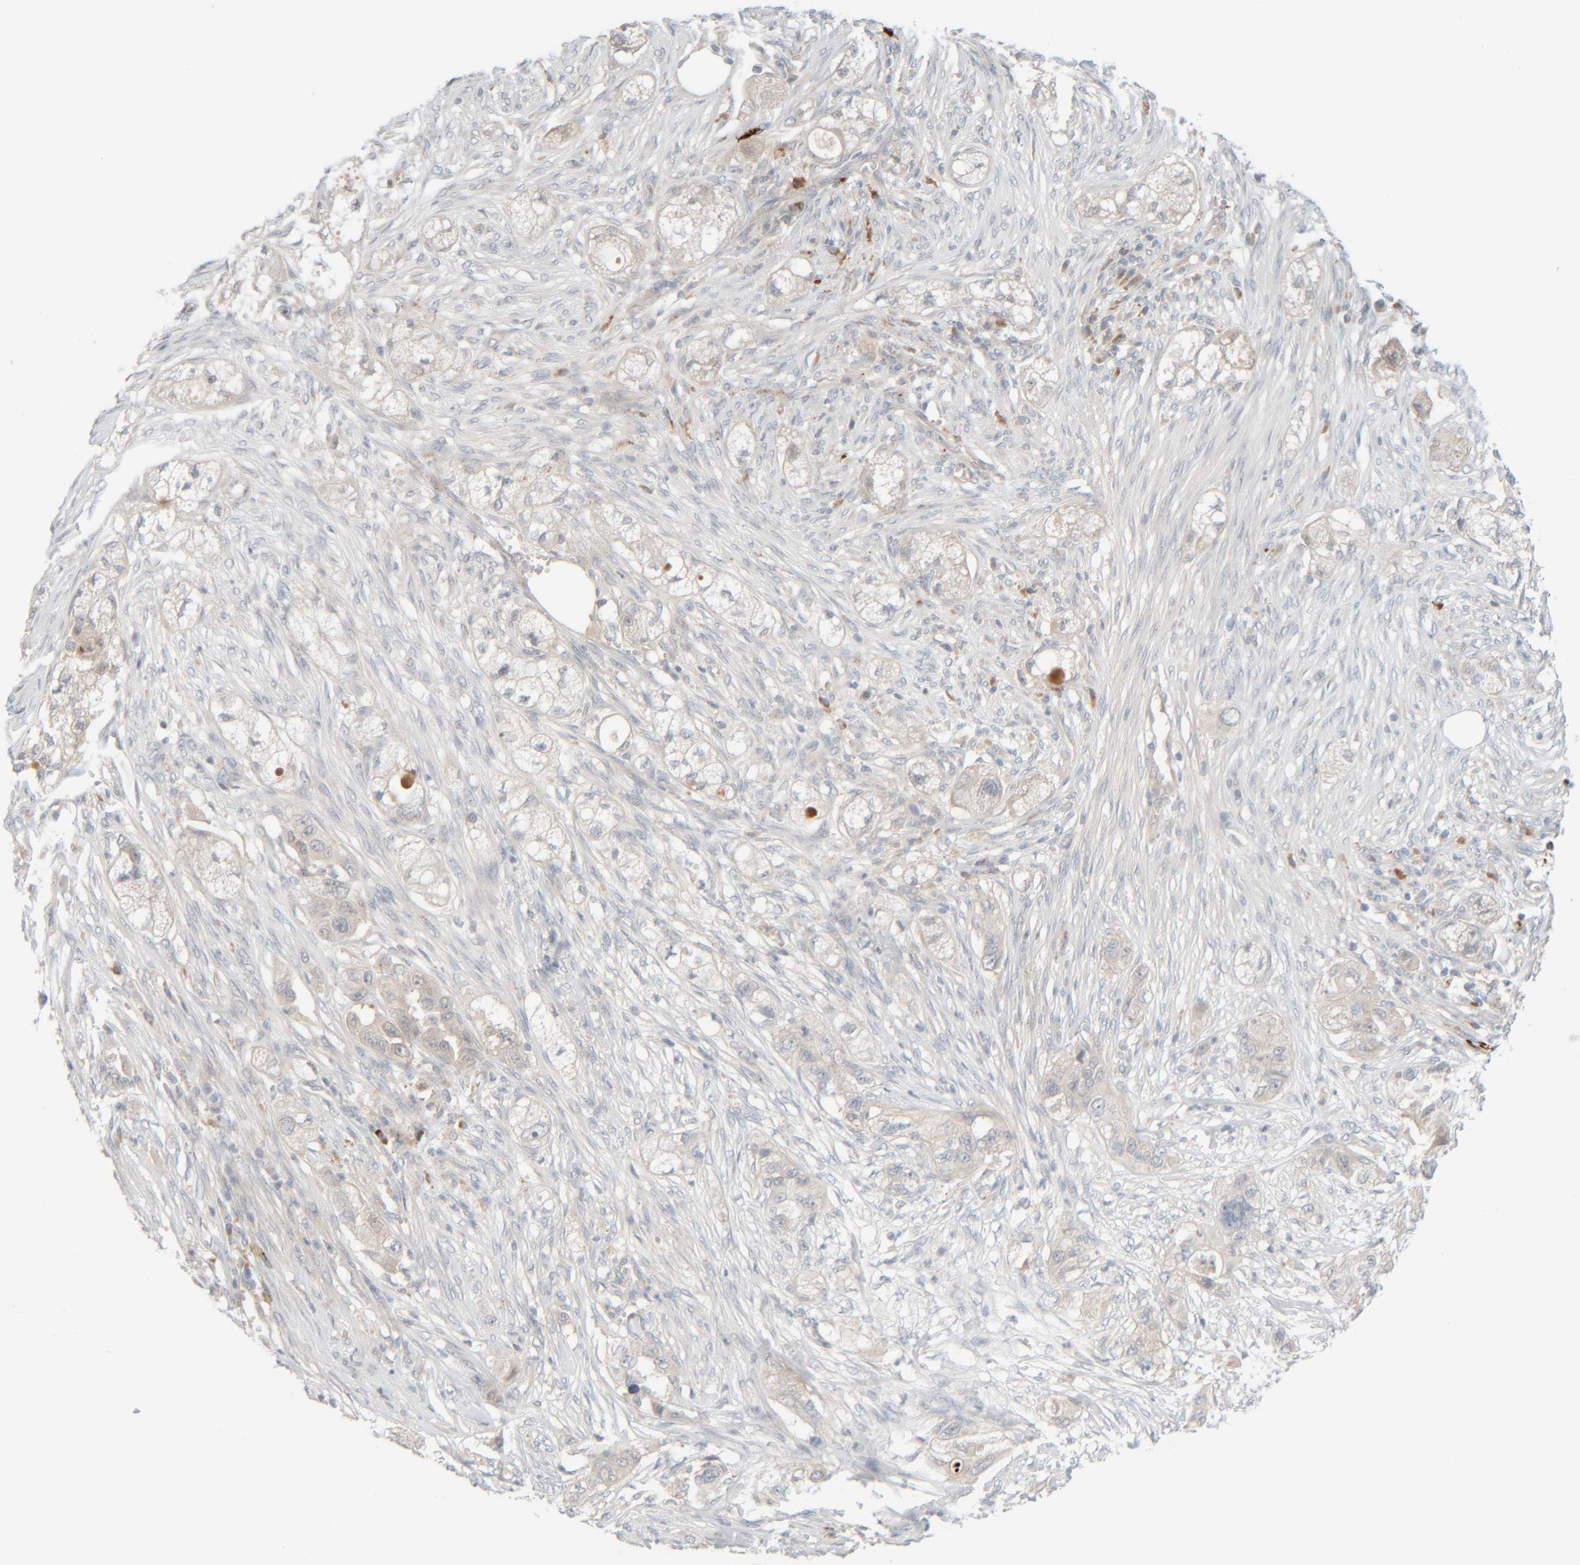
{"staining": {"intensity": "negative", "quantity": "none", "location": "none"}, "tissue": "pancreatic cancer", "cell_type": "Tumor cells", "image_type": "cancer", "snomed": [{"axis": "morphology", "description": "Adenocarcinoma, NOS"}, {"axis": "topography", "description": "Pancreas"}], "caption": "A photomicrograph of pancreatic adenocarcinoma stained for a protein reveals no brown staining in tumor cells.", "gene": "CHKA", "patient": {"sex": "female", "age": 78}}